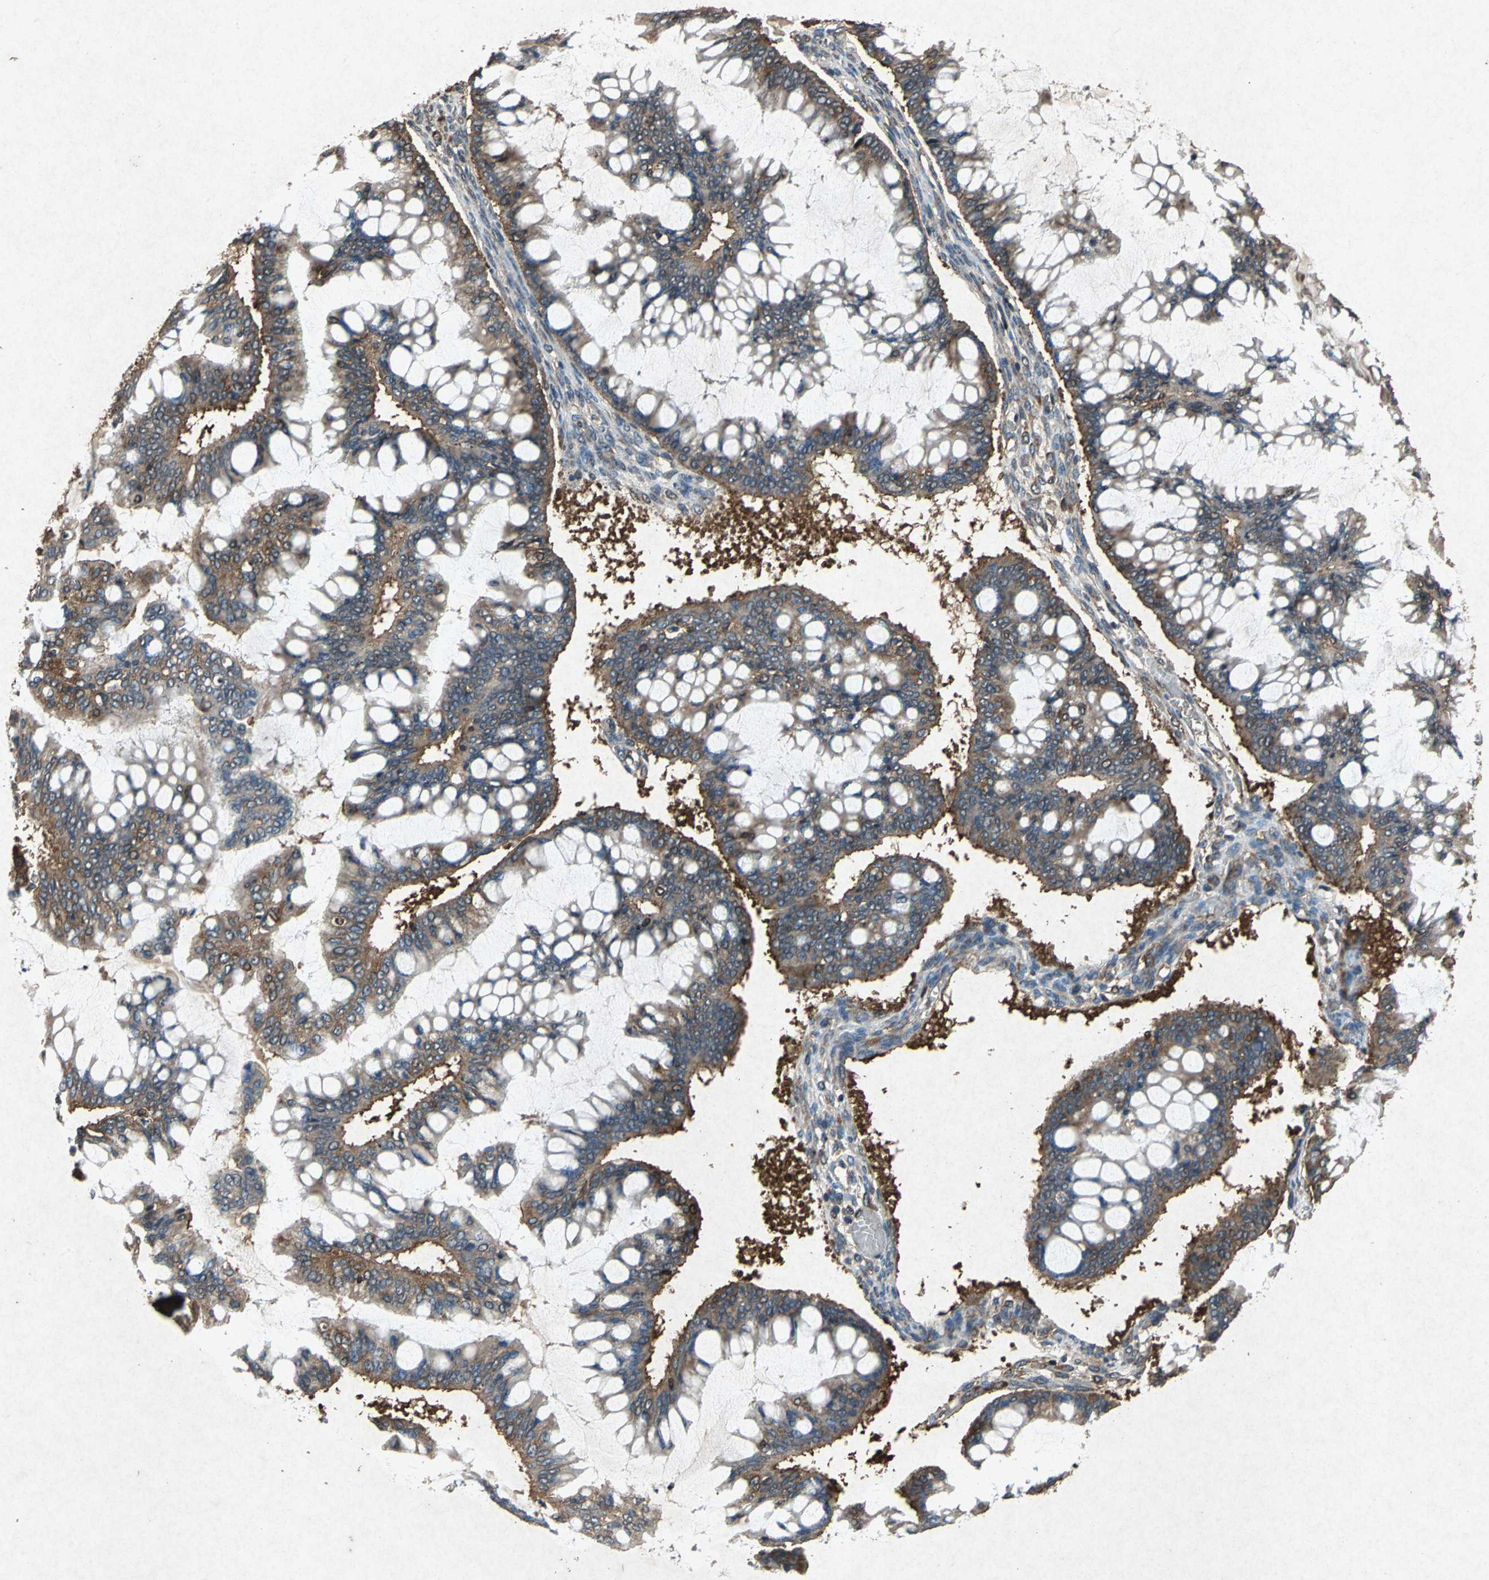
{"staining": {"intensity": "moderate", "quantity": ">75%", "location": "cytoplasmic/membranous"}, "tissue": "ovarian cancer", "cell_type": "Tumor cells", "image_type": "cancer", "snomed": [{"axis": "morphology", "description": "Cystadenocarcinoma, mucinous, NOS"}, {"axis": "topography", "description": "Ovary"}], "caption": "Ovarian cancer (mucinous cystadenocarcinoma) stained with a protein marker reveals moderate staining in tumor cells.", "gene": "HSP90AB1", "patient": {"sex": "female", "age": 73}}